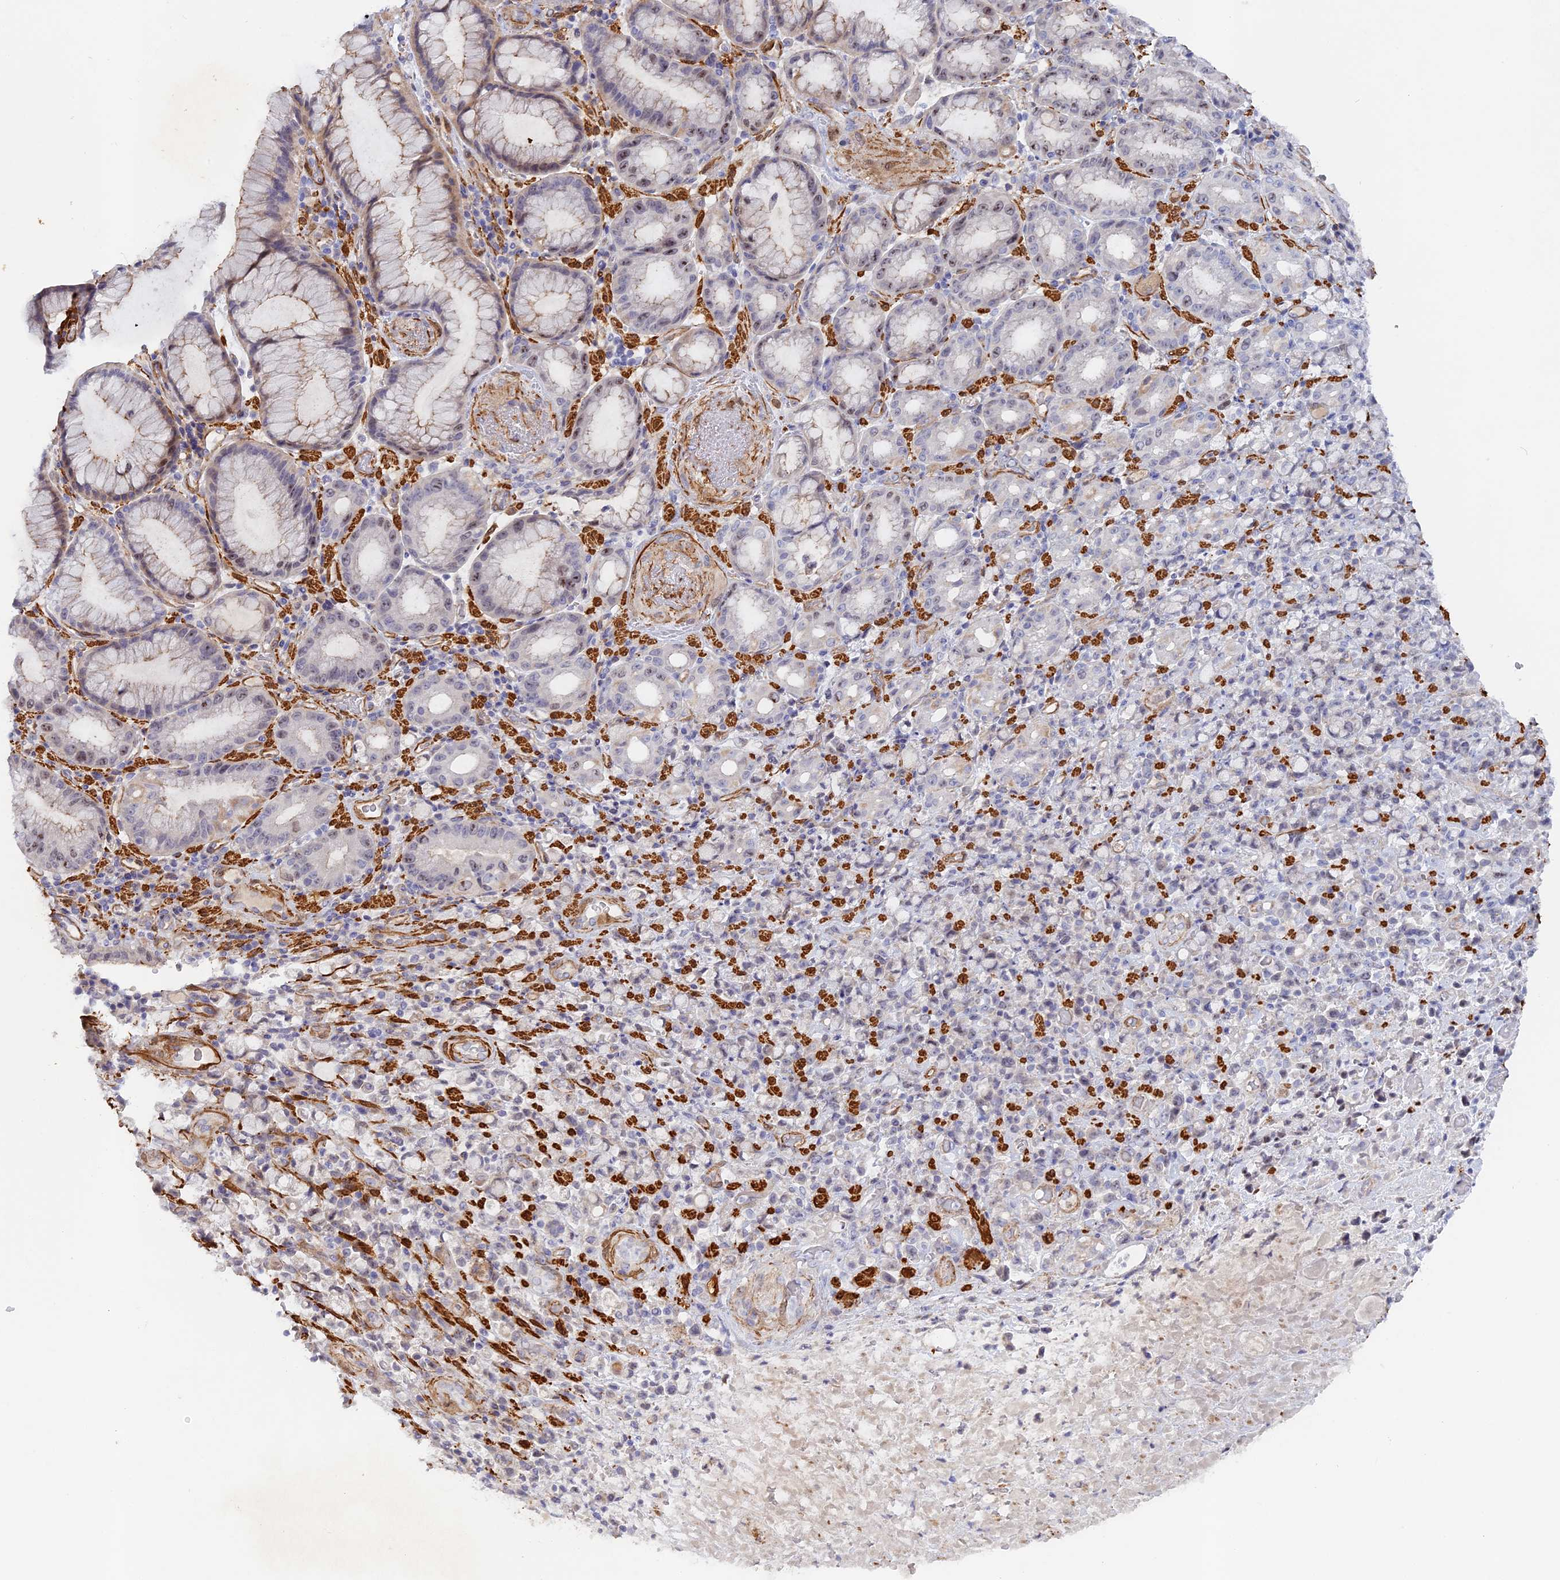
{"staining": {"intensity": "negative", "quantity": "none", "location": "none"}, "tissue": "stomach cancer", "cell_type": "Tumor cells", "image_type": "cancer", "snomed": [{"axis": "morphology", "description": "Normal tissue, NOS"}, {"axis": "morphology", "description": "Adenocarcinoma, NOS"}, {"axis": "topography", "description": "Stomach"}], "caption": "The IHC photomicrograph has no significant staining in tumor cells of stomach adenocarcinoma tissue.", "gene": "CCDC154", "patient": {"sex": "female", "age": 79}}